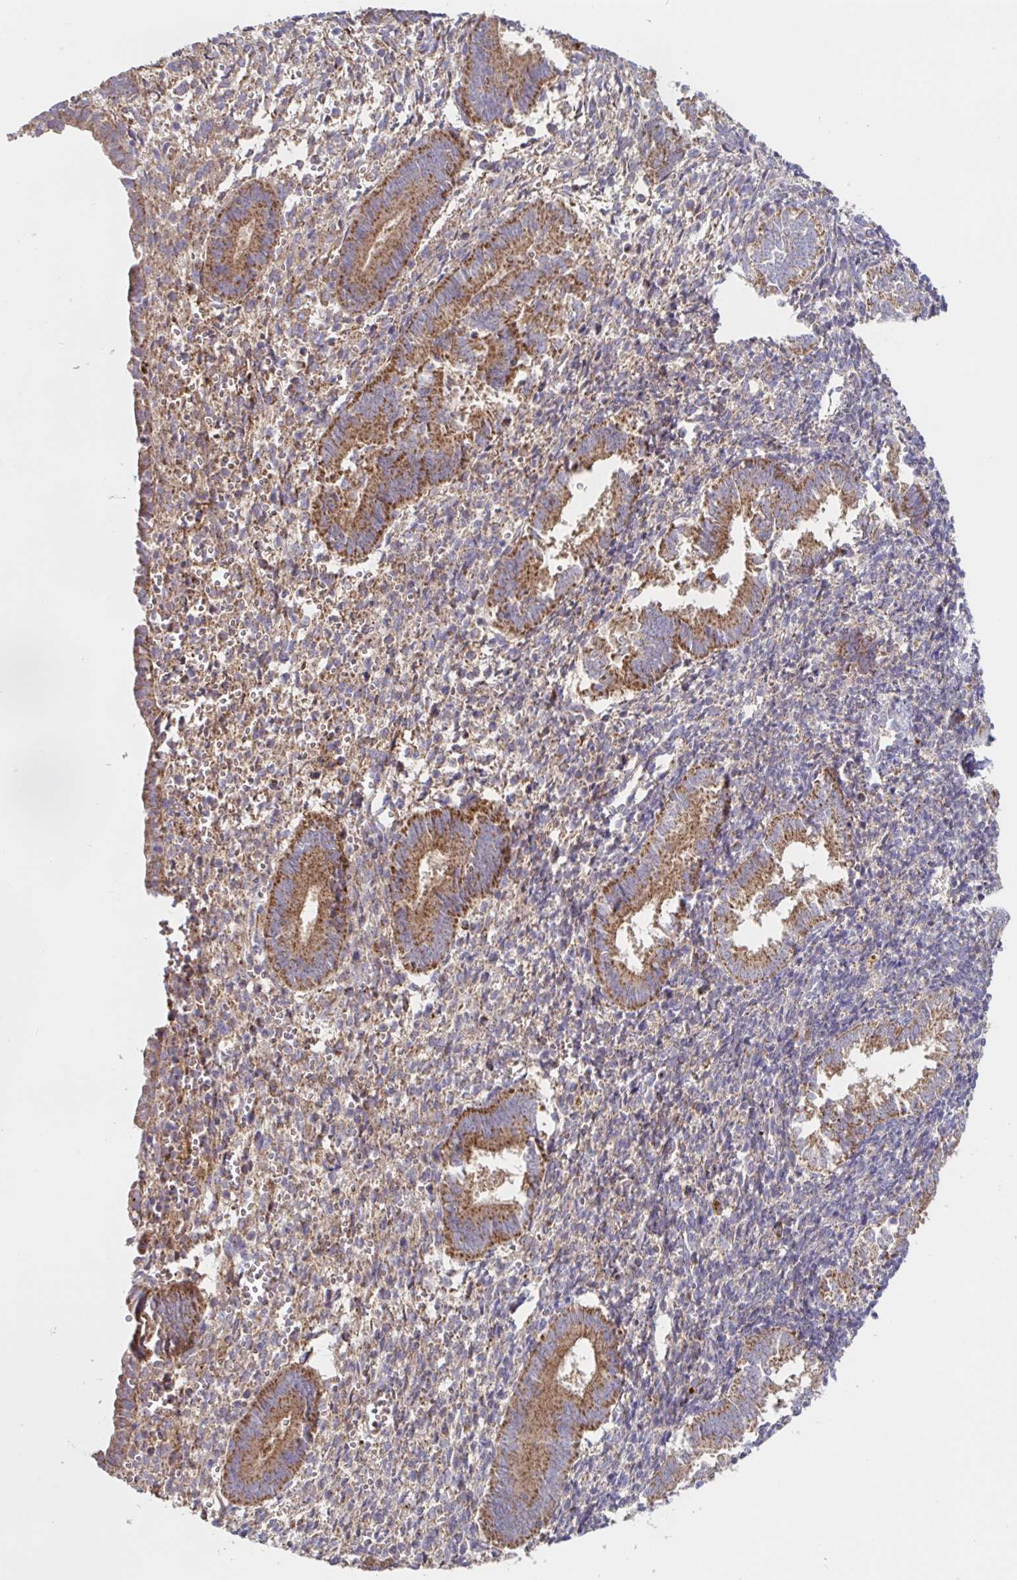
{"staining": {"intensity": "weak", "quantity": "25%-75%", "location": "cytoplasmic/membranous"}, "tissue": "endometrium", "cell_type": "Cells in endometrial stroma", "image_type": "normal", "snomed": [{"axis": "morphology", "description": "Normal tissue, NOS"}, {"axis": "topography", "description": "Endometrium"}], "caption": "The histopathology image shows a brown stain indicating the presence of a protein in the cytoplasmic/membranous of cells in endometrial stroma in endometrium.", "gene": "PRDX3", "patient": {"sex": "female", "age": 25}}